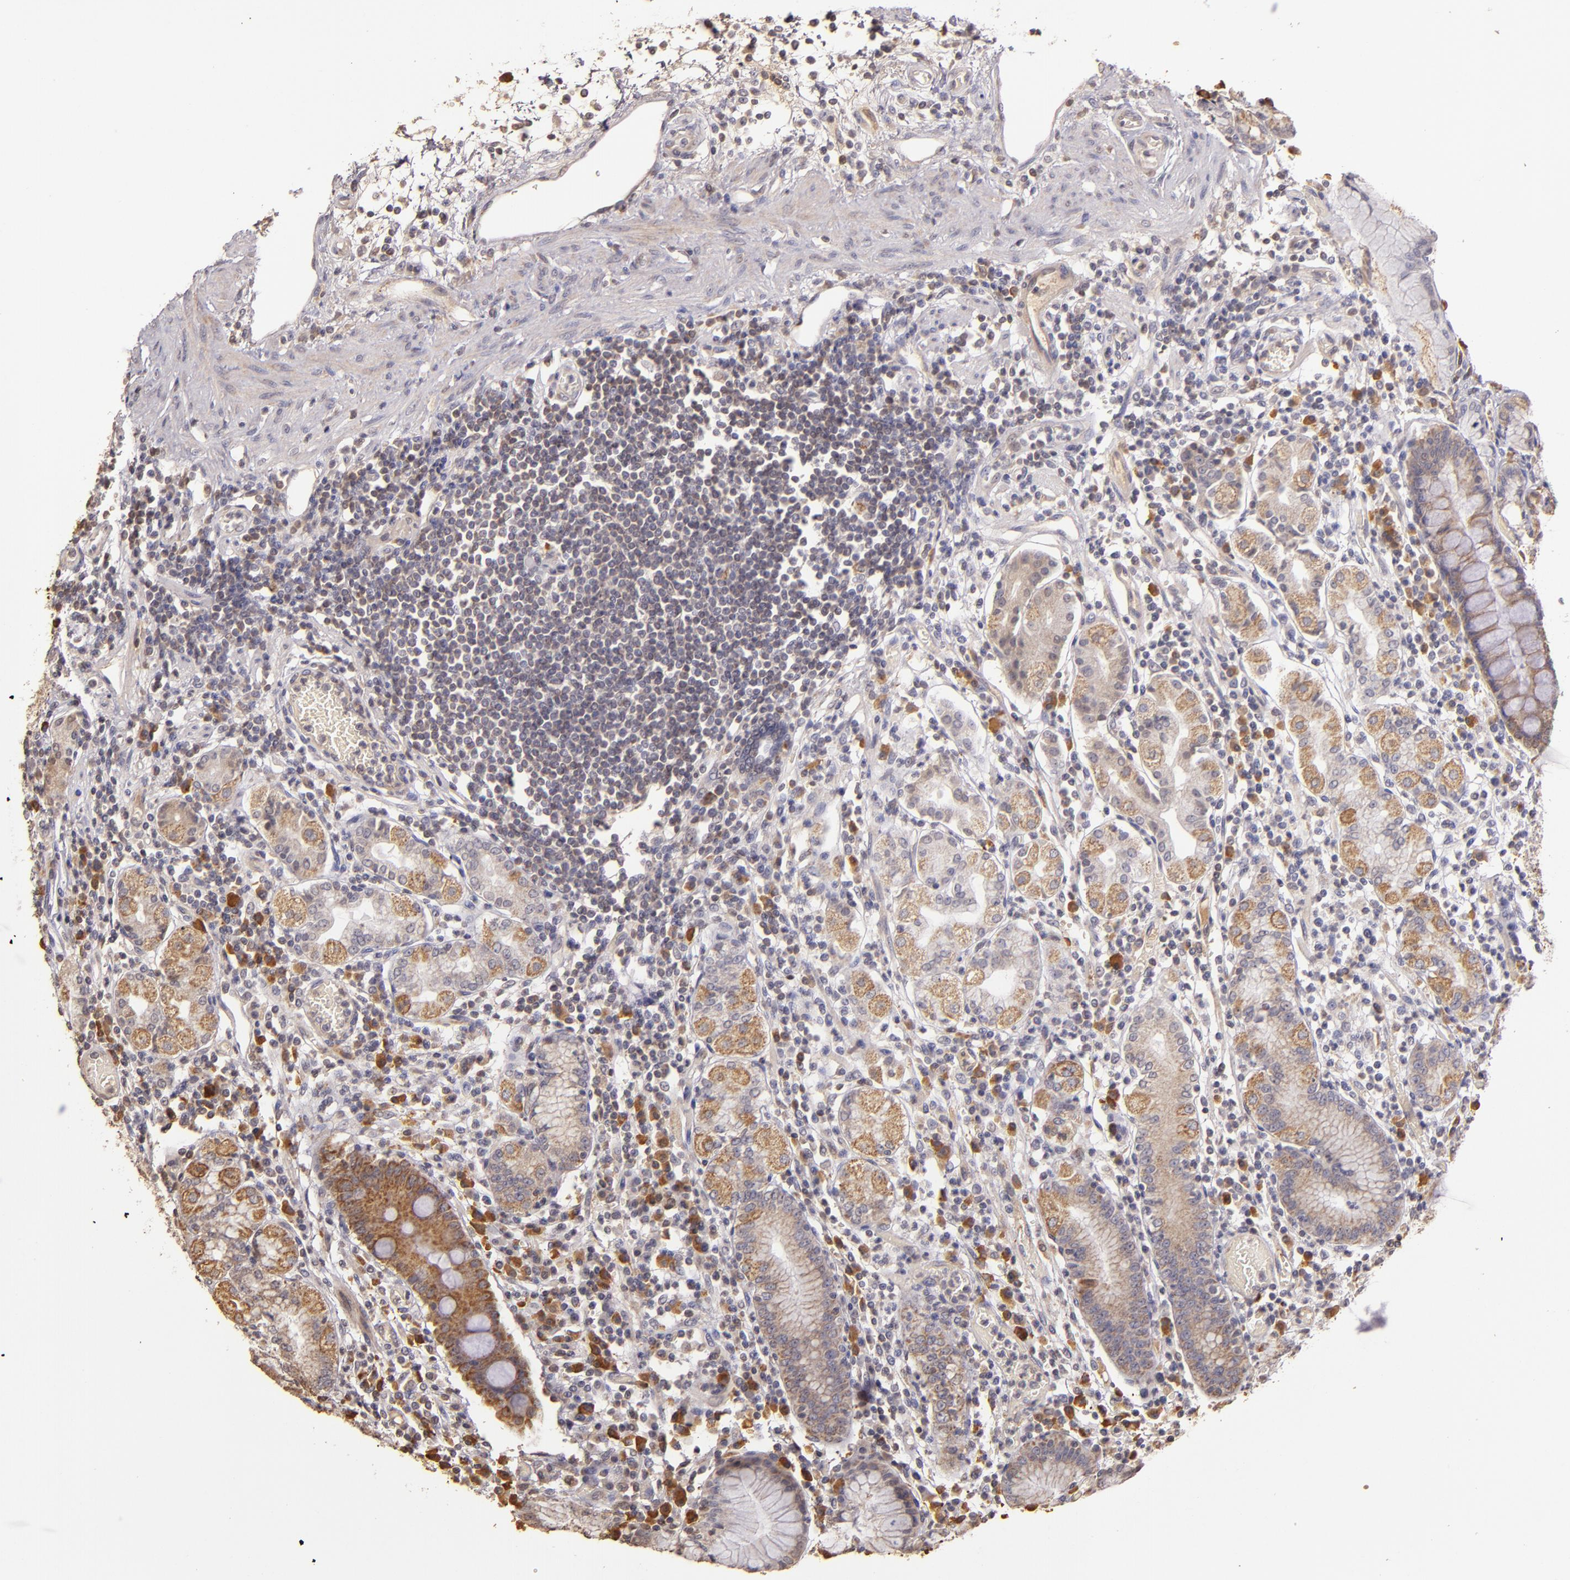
{"staining": {"intensity": "weak", "quantity": ">75%", "location": "nuclear"}, "tissue": "stomach", "cell_type": "Glandular cells", "image_type": "normal", "snomed": [{"axis": "morphology", "description": "Normal tissue, NOS"}, {"axis": "topography", "description": "Stomach, lower"}], "caption": "Stomach stained for a protein (brown) reveals weak nuclear positive expression in approximately >75% of glandular cells.", "gene": "ABL1", "patient": {"sex": "female", "age": 73}}